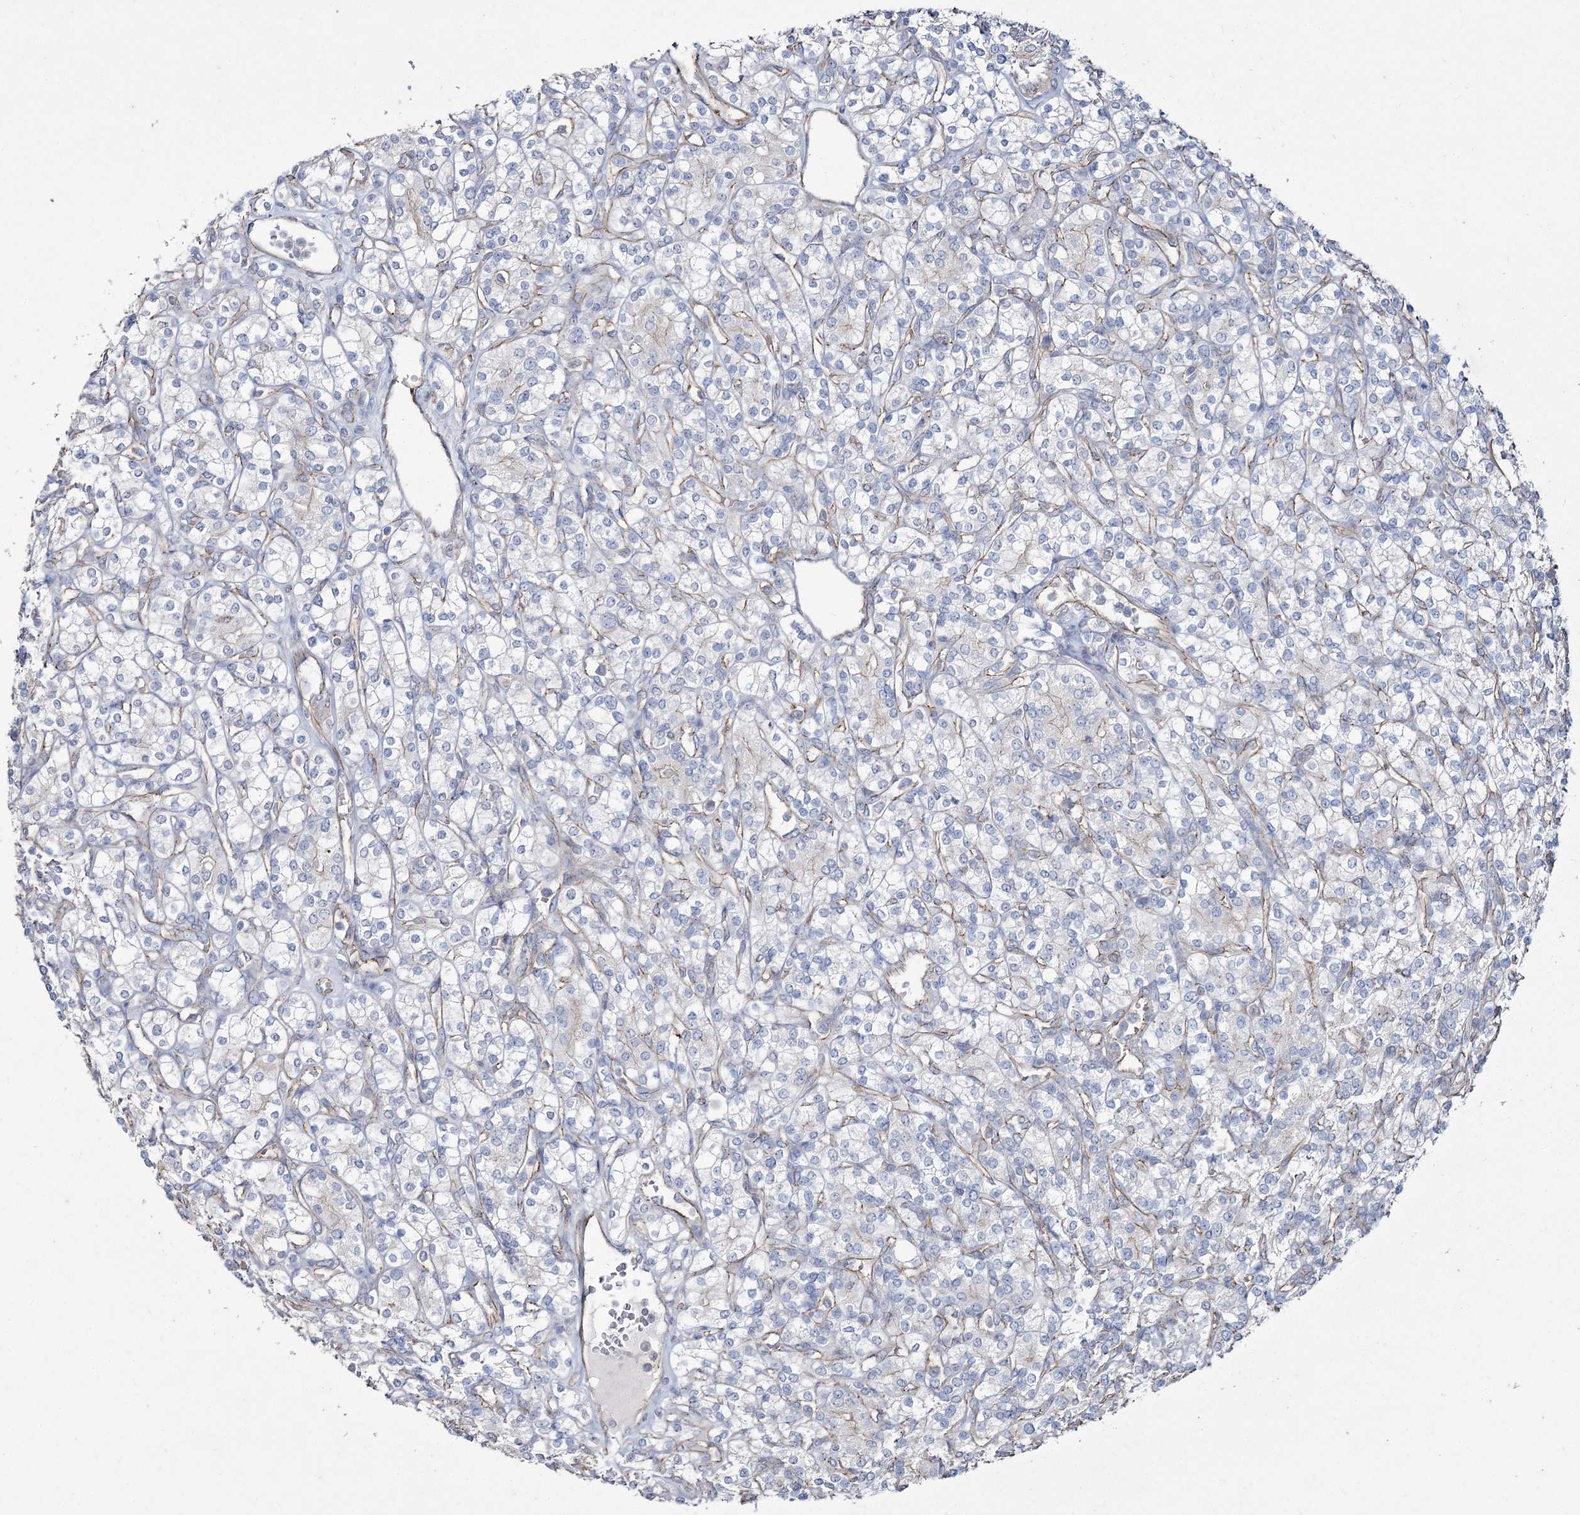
{"staining": {"intensity": "negative", "quantity": "none", "location": "none"}, "tissue": "renal cancer", "cell_type": "Tumor cells", "image_type": "cancer", "snomed": [{"axis": "morphology", "description": "Adenocarcinoma, NOS"}, {"axis": "topography", "description": "Kidney"}], "caption": "The photomicrograph demonstrates no significant positivity in tumor cells of renal cancer (adenocarcinoma). (DAB immunohistochemistry (IHC) with hematoxylin counter stain).", "gene": "LDLRAD3", "patient": {"sex": "male", "age": 77}}